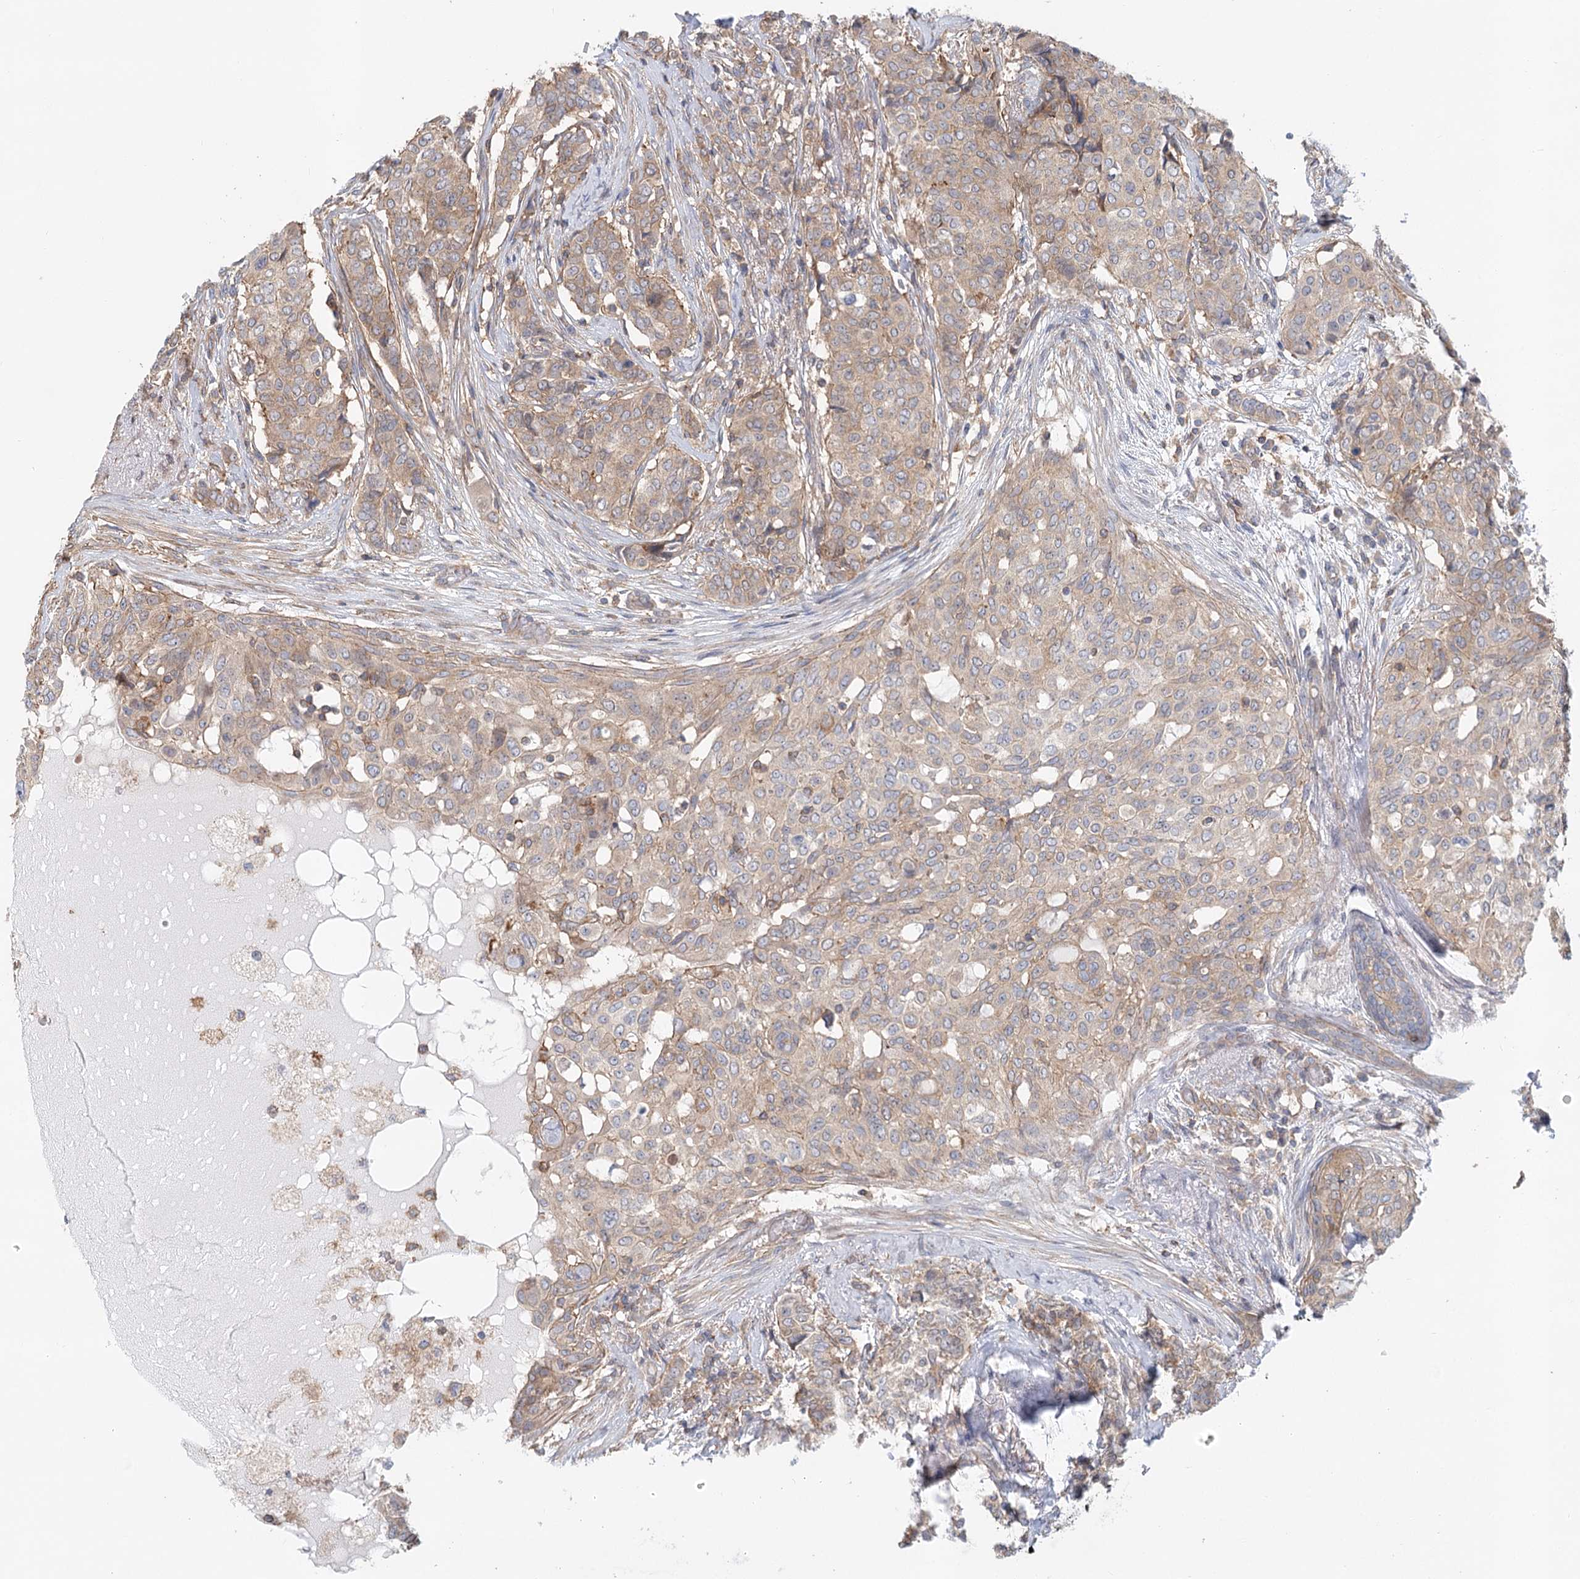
{"staining": {"intensity": "weak", "quantity": "25%-75%", "location": "cytoplasmic/membranous"}, "tissue": "breast cancer", "cell_type": "Tumor cells", "image_type": "cancer", "snomed": [{"axis": "morphology", "description": "Lobular carcinoma"}, {"axis": "topography", "description": "Breast"}], "caption": "IHC histopathology image of neoplastic tissue: breast lobular carcinoma stained using IHC shows low levels of weak protein expression localized specifically in the cytoplasmic/membranous of tumor cells, appearing as a cytoplasmic/membranous brown color.", "gene": "UMPS", "patient": {"sex": "female", "age": 51}}